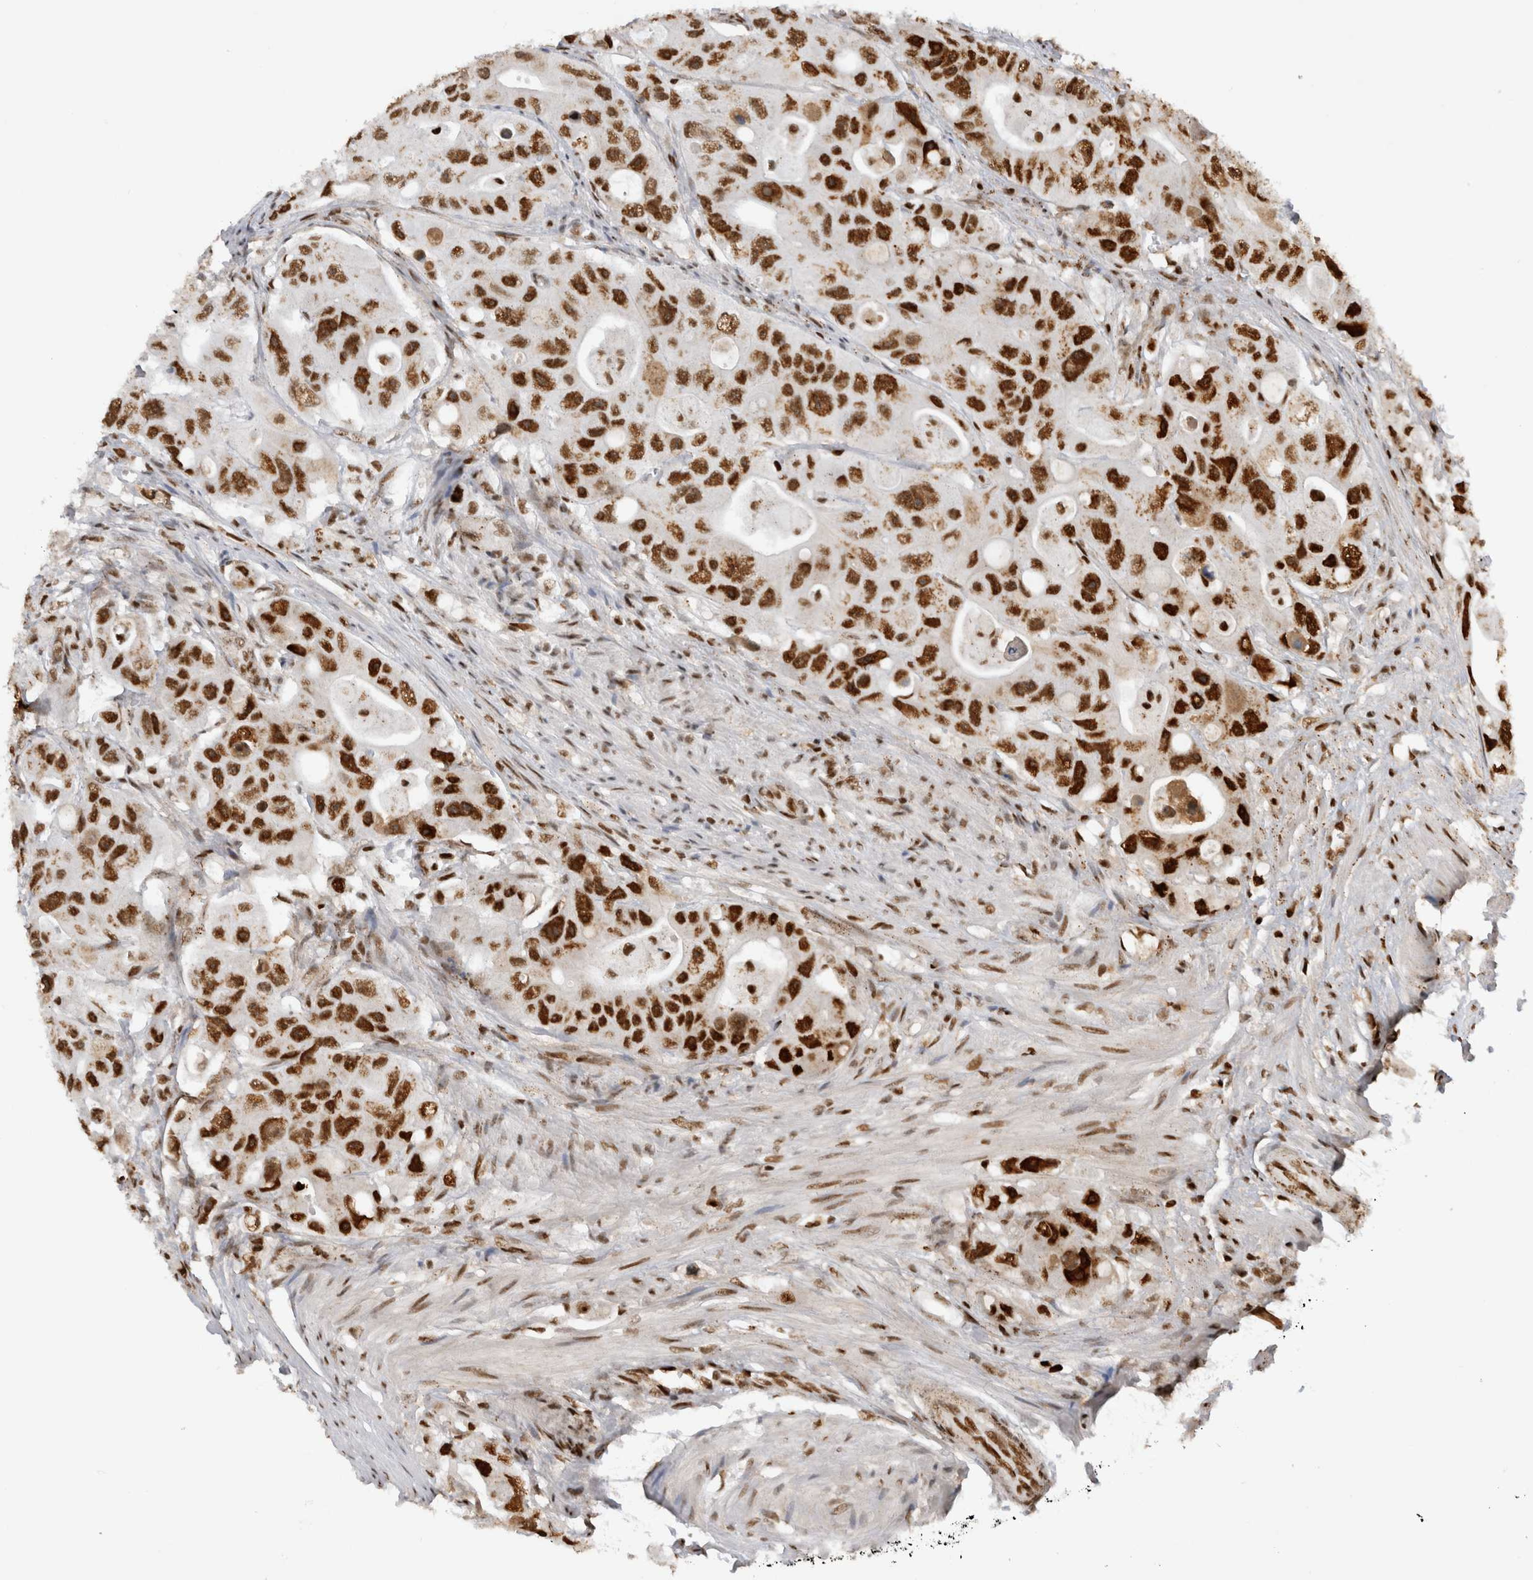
{"staining": {"intensity": "strong", "quantity": ">75%", "location": "nuclear"}, "tissue": "colorectal cancer", "cell_type": "Tumor cells", "image_type": "cancer", "snomed": [{"axis": "morphology", "description": "Adenocarcinoma, NOS"}, {"axis": "topography", "description": "Colon"}], "caption": "A high amount of strong nuclear staining is appreciated in about >75% of tumor cells in colorectal cancer tissue.", "gene": "EYA2", "patient": {"sex": "female", "age": 46}}